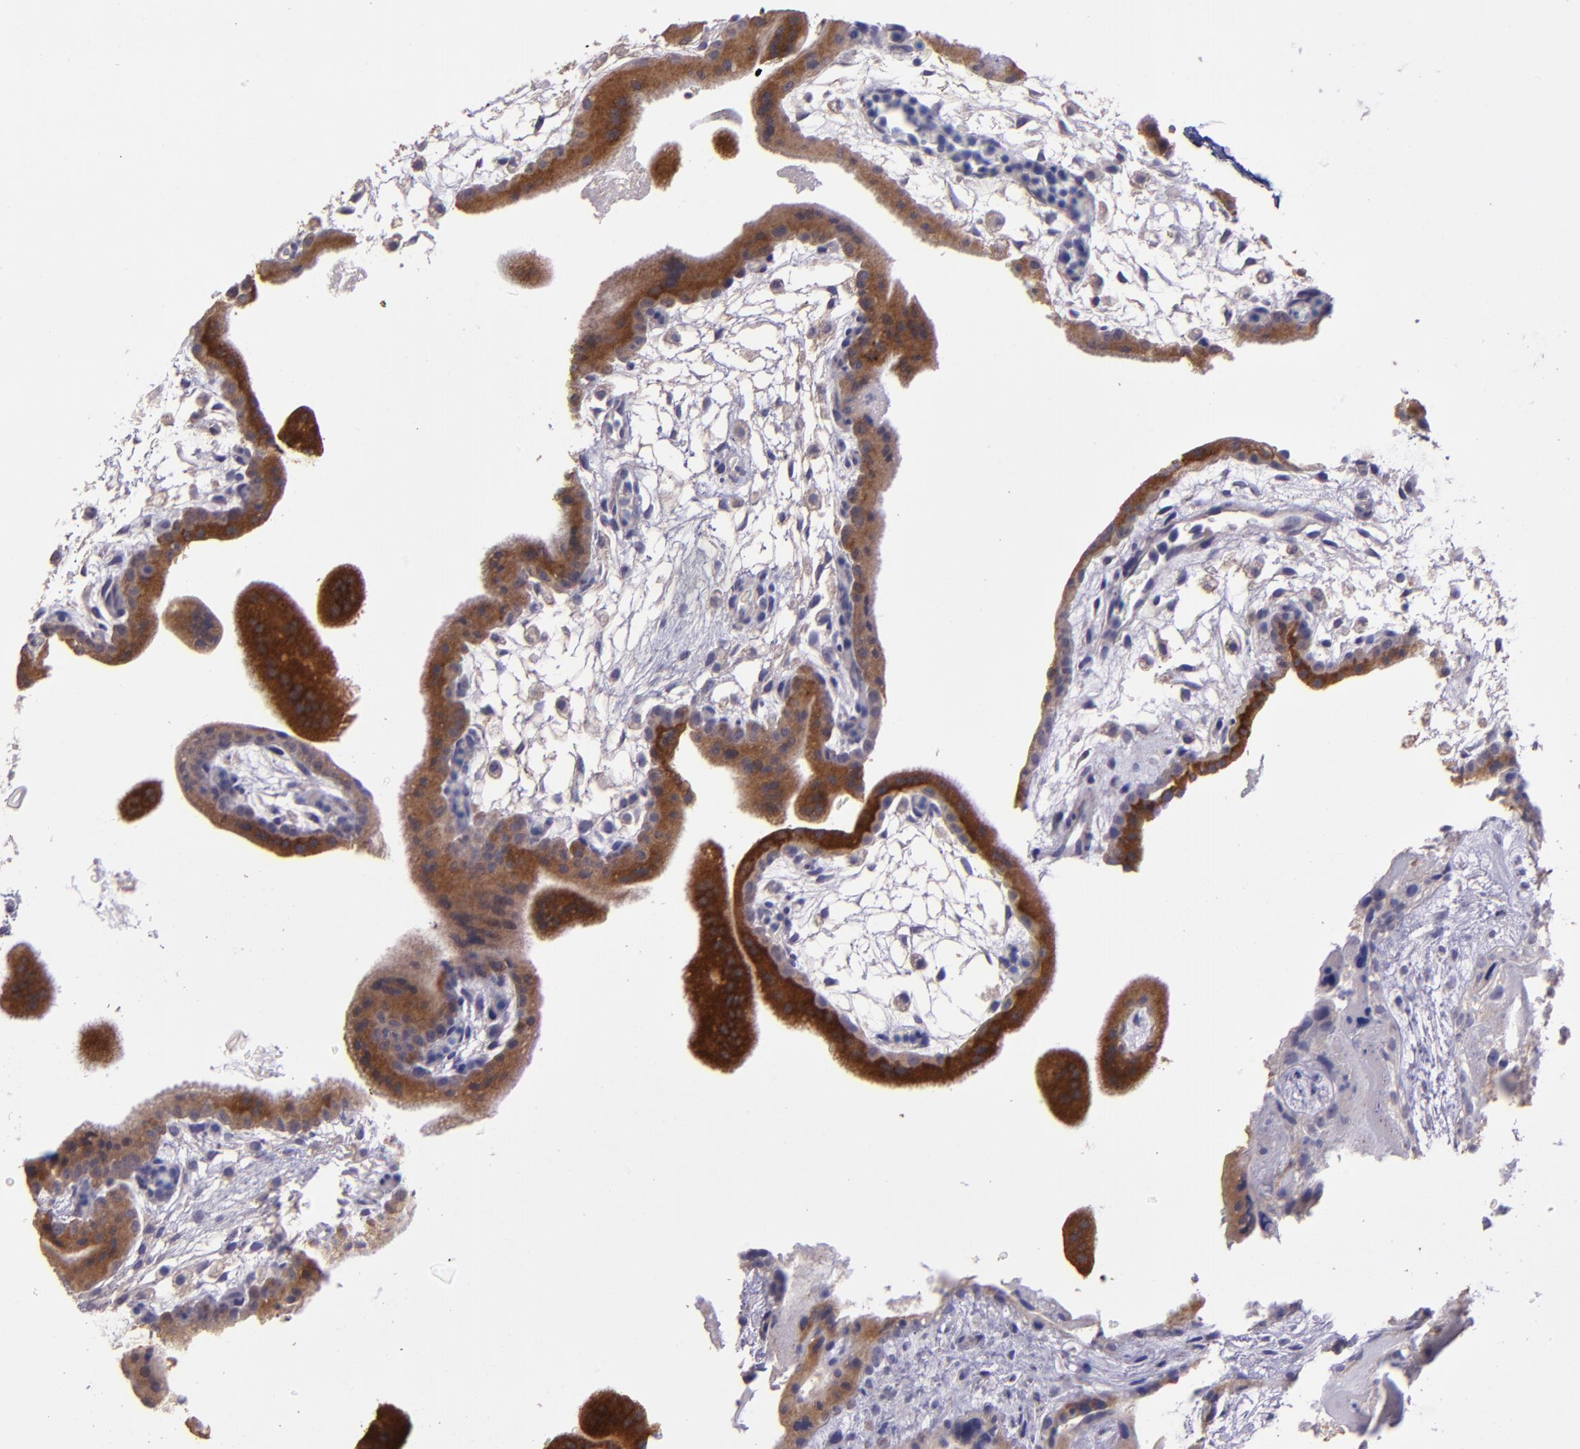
{"staining": {"intensity": "negative", "quantity": "none", "location": "none"}, "tissue": "placenta", "cell_type": "Decidual cells", "image_type": "normal", "snomed": [{"axis": "morphology", "description": "Normal tissue, NOS"}, {"axis": "topography", "description": "Placenta"}], "caption": "This is an immunohistochemistry image of unremarkable human placenta. There is no staining in decidual cells.", "gene": "PAPPA", "patient": {"sex": "female", "age": 35}}